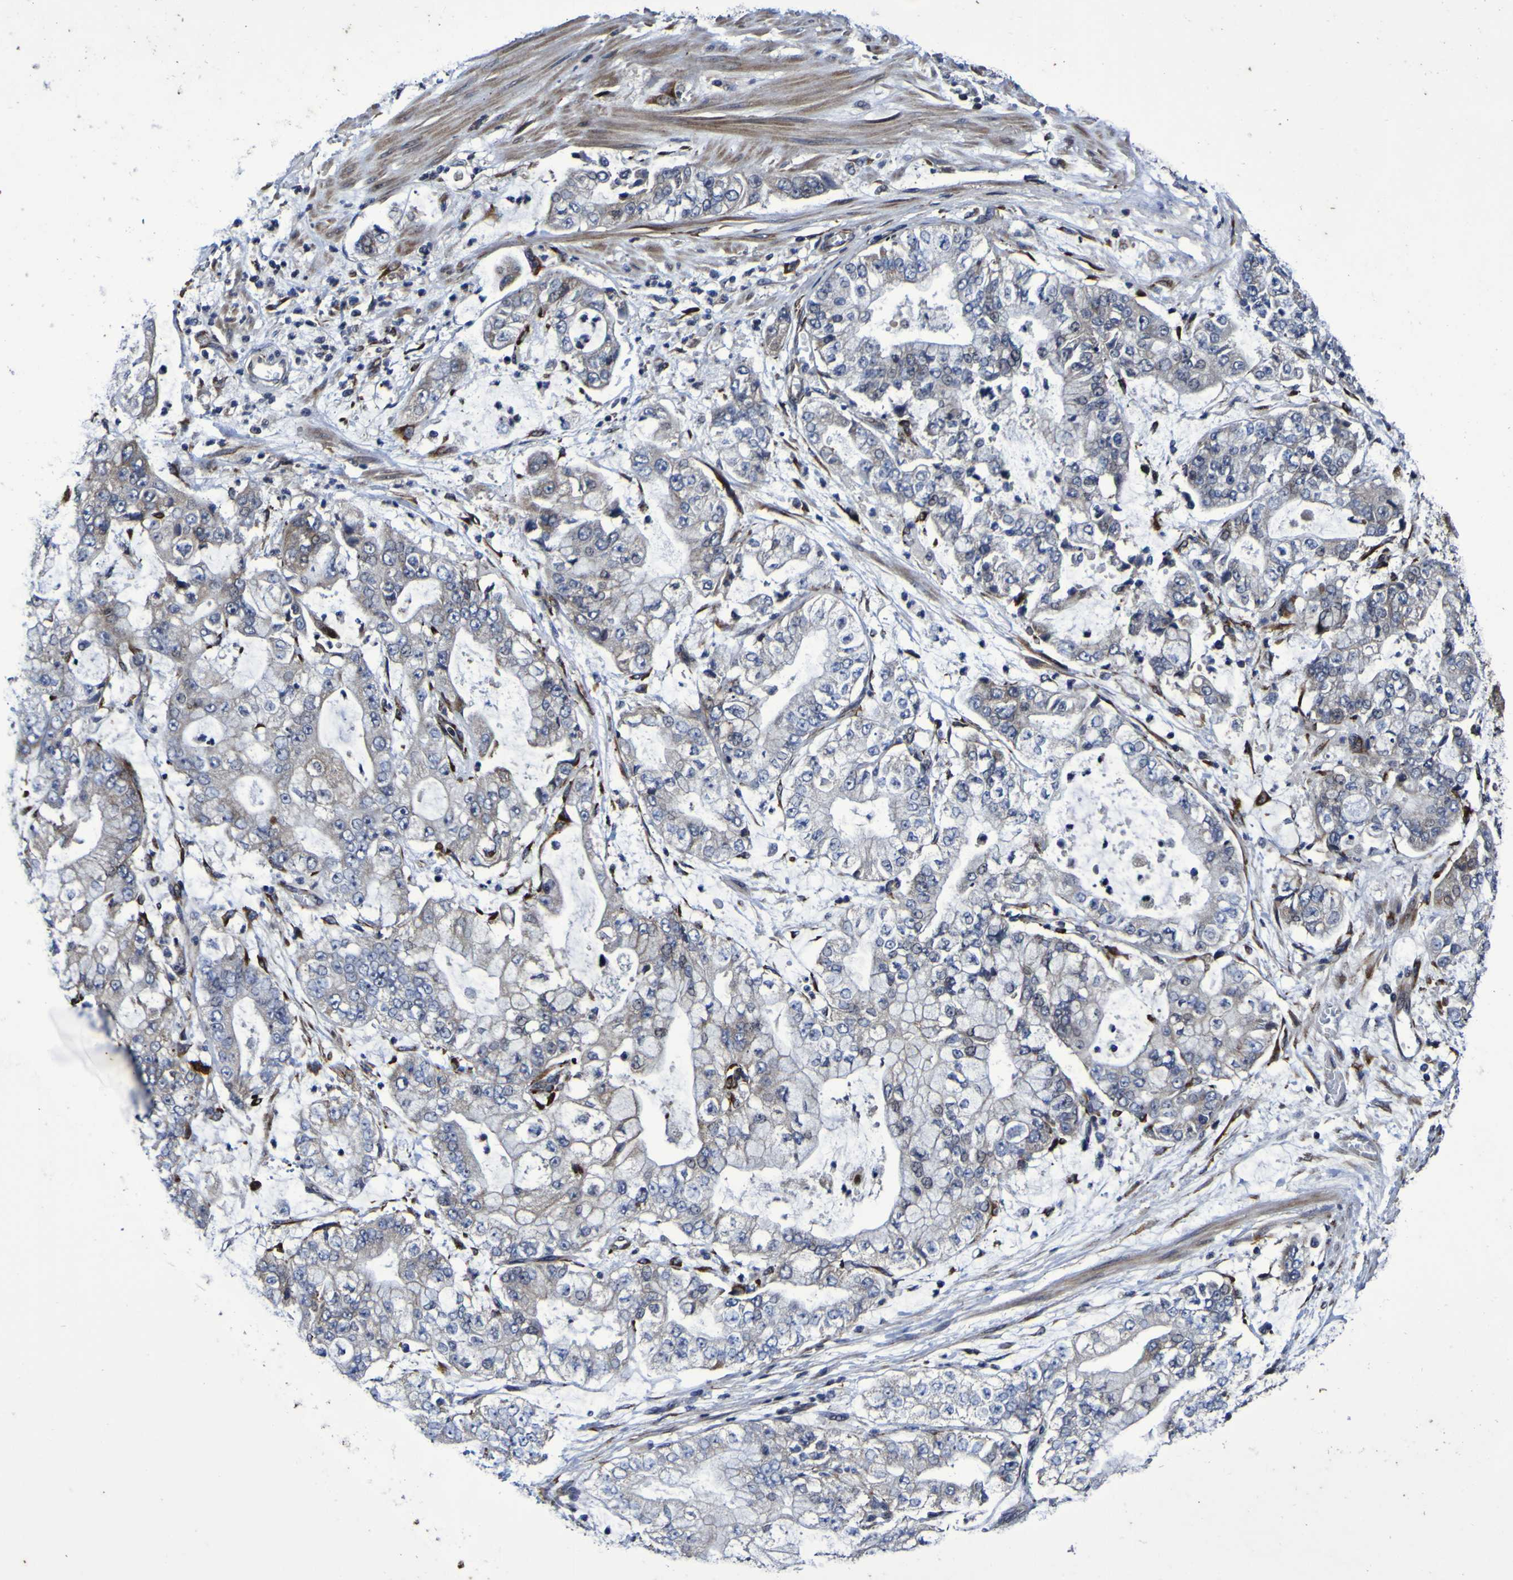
{"staining": {"intensity": "negative", "quantity": "none", "location": "none"}, "tissue": "stomach cancer", "cell_type": "Tumor cells", "image_type": "cancer", "snomed": [{"axis": "morphology", "description": "Adenocarcinoma, NOS"}, {"axis": "topography", "description": "Stomach"}], "caption": "Stomach cancer (adenocarcinoma) was stained to show a protein in brown. There is no significant staining in tumor cells. The staining was performed using DAB to visualize the protein expression in brown, while the nuclei were stained in blue with hematoxylin (Magnification: 20x).", "gene": "P3H1", "patient": {"sex": "male", "age": 76}}